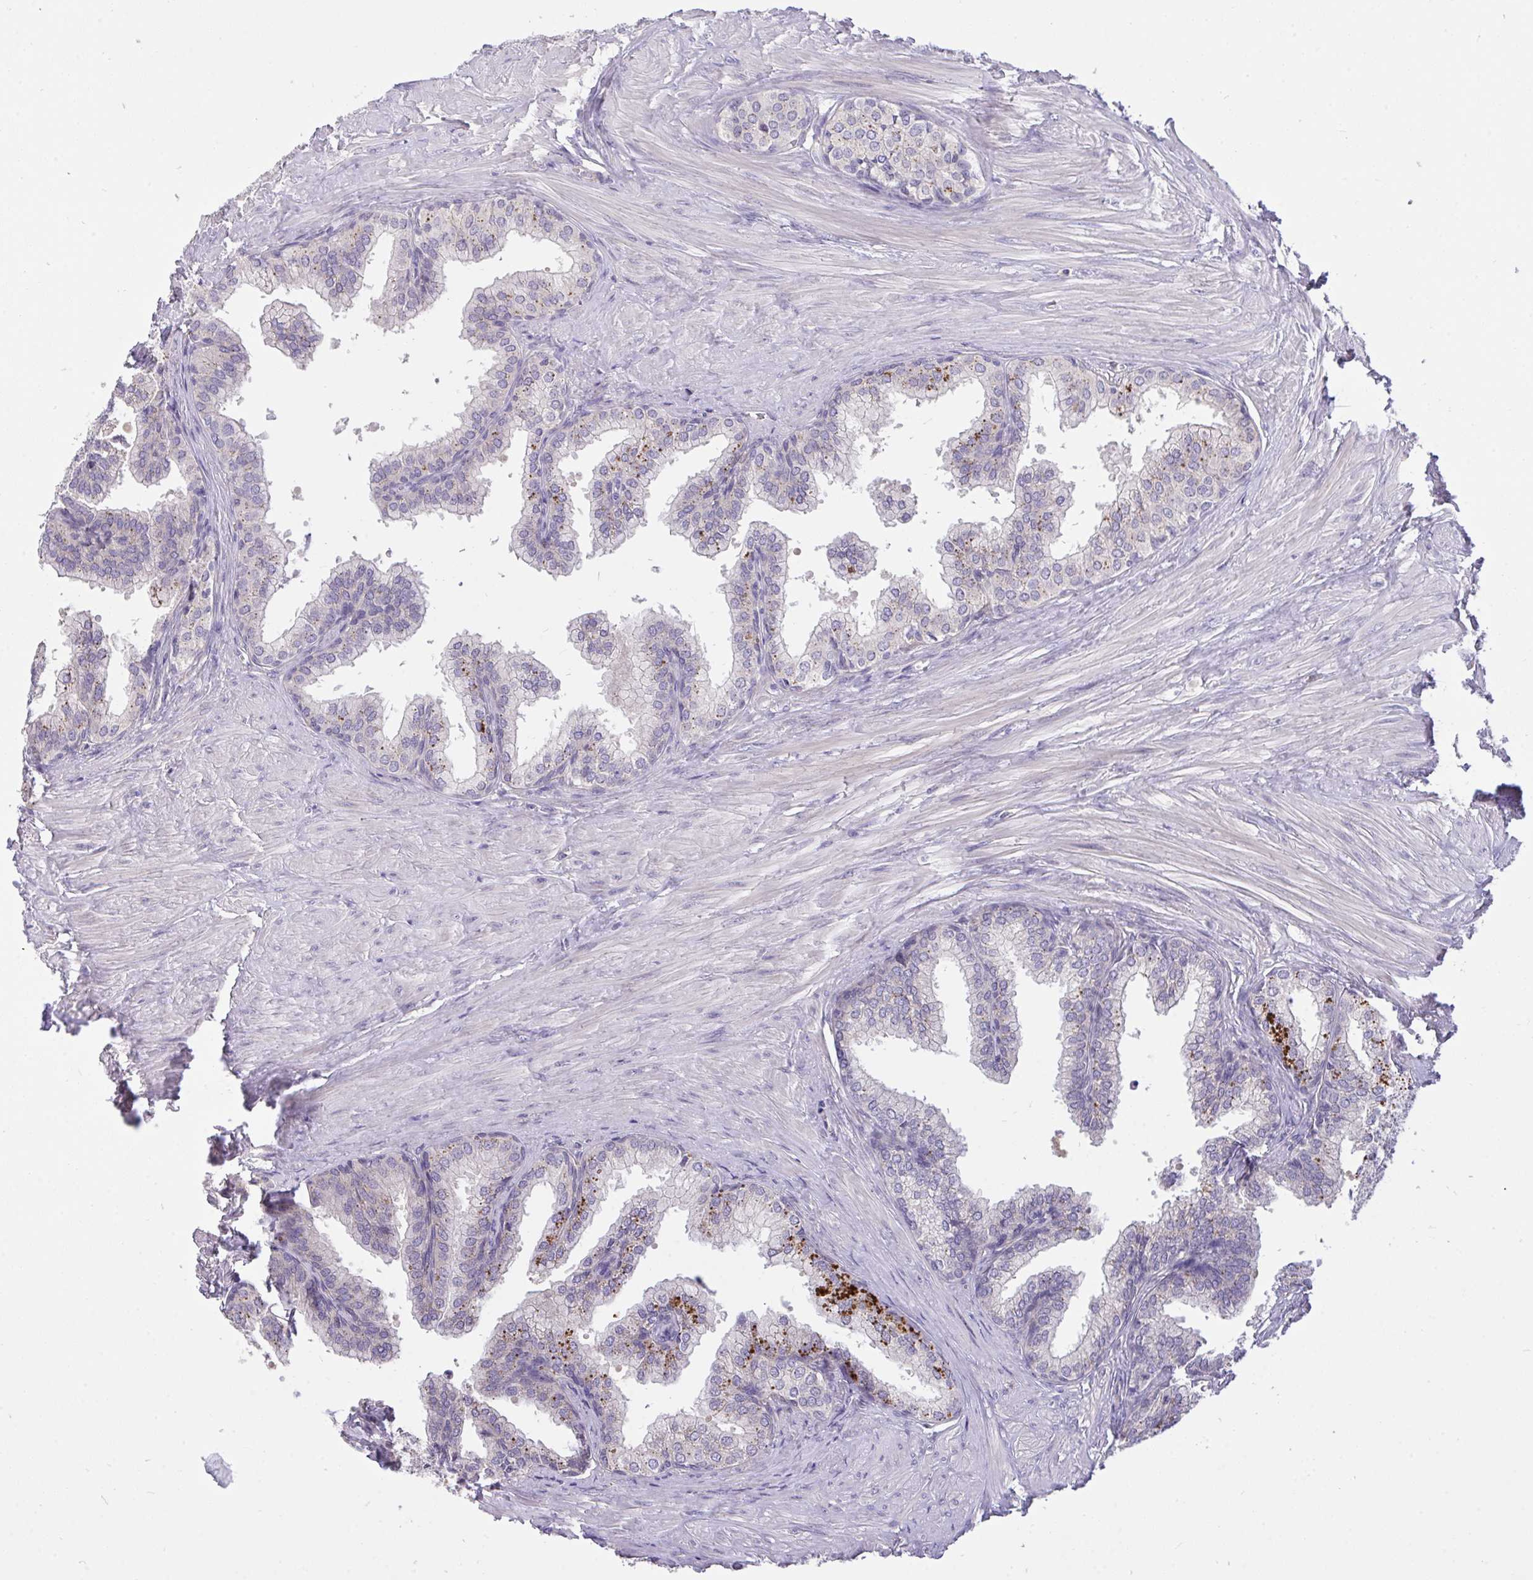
{"staining": {"intensity": "strong", "quantity": "<25%", "location": "cytoplasmic/membranous"}, "tissue": "prostate", "cell_type": "Glandular cells", "image_type": "normal", "snomed": [{"axis": "morphology", "description": "Normal tissue, NOS"}, {"axis": "topography", "description": "Prostate"}, {"axis": "topography", "description": "Peripheral nerve tissue"}], "caption": "DAB (3,3'-diaminobenzidine) immunohistochemical staining of normal human prostate demonstrates strong cytoplasmic/membranous protein staining in approximately <25% of glandular cells.", "gene": "C19orf54", "patient": {"sex": "male", "age": 55}}